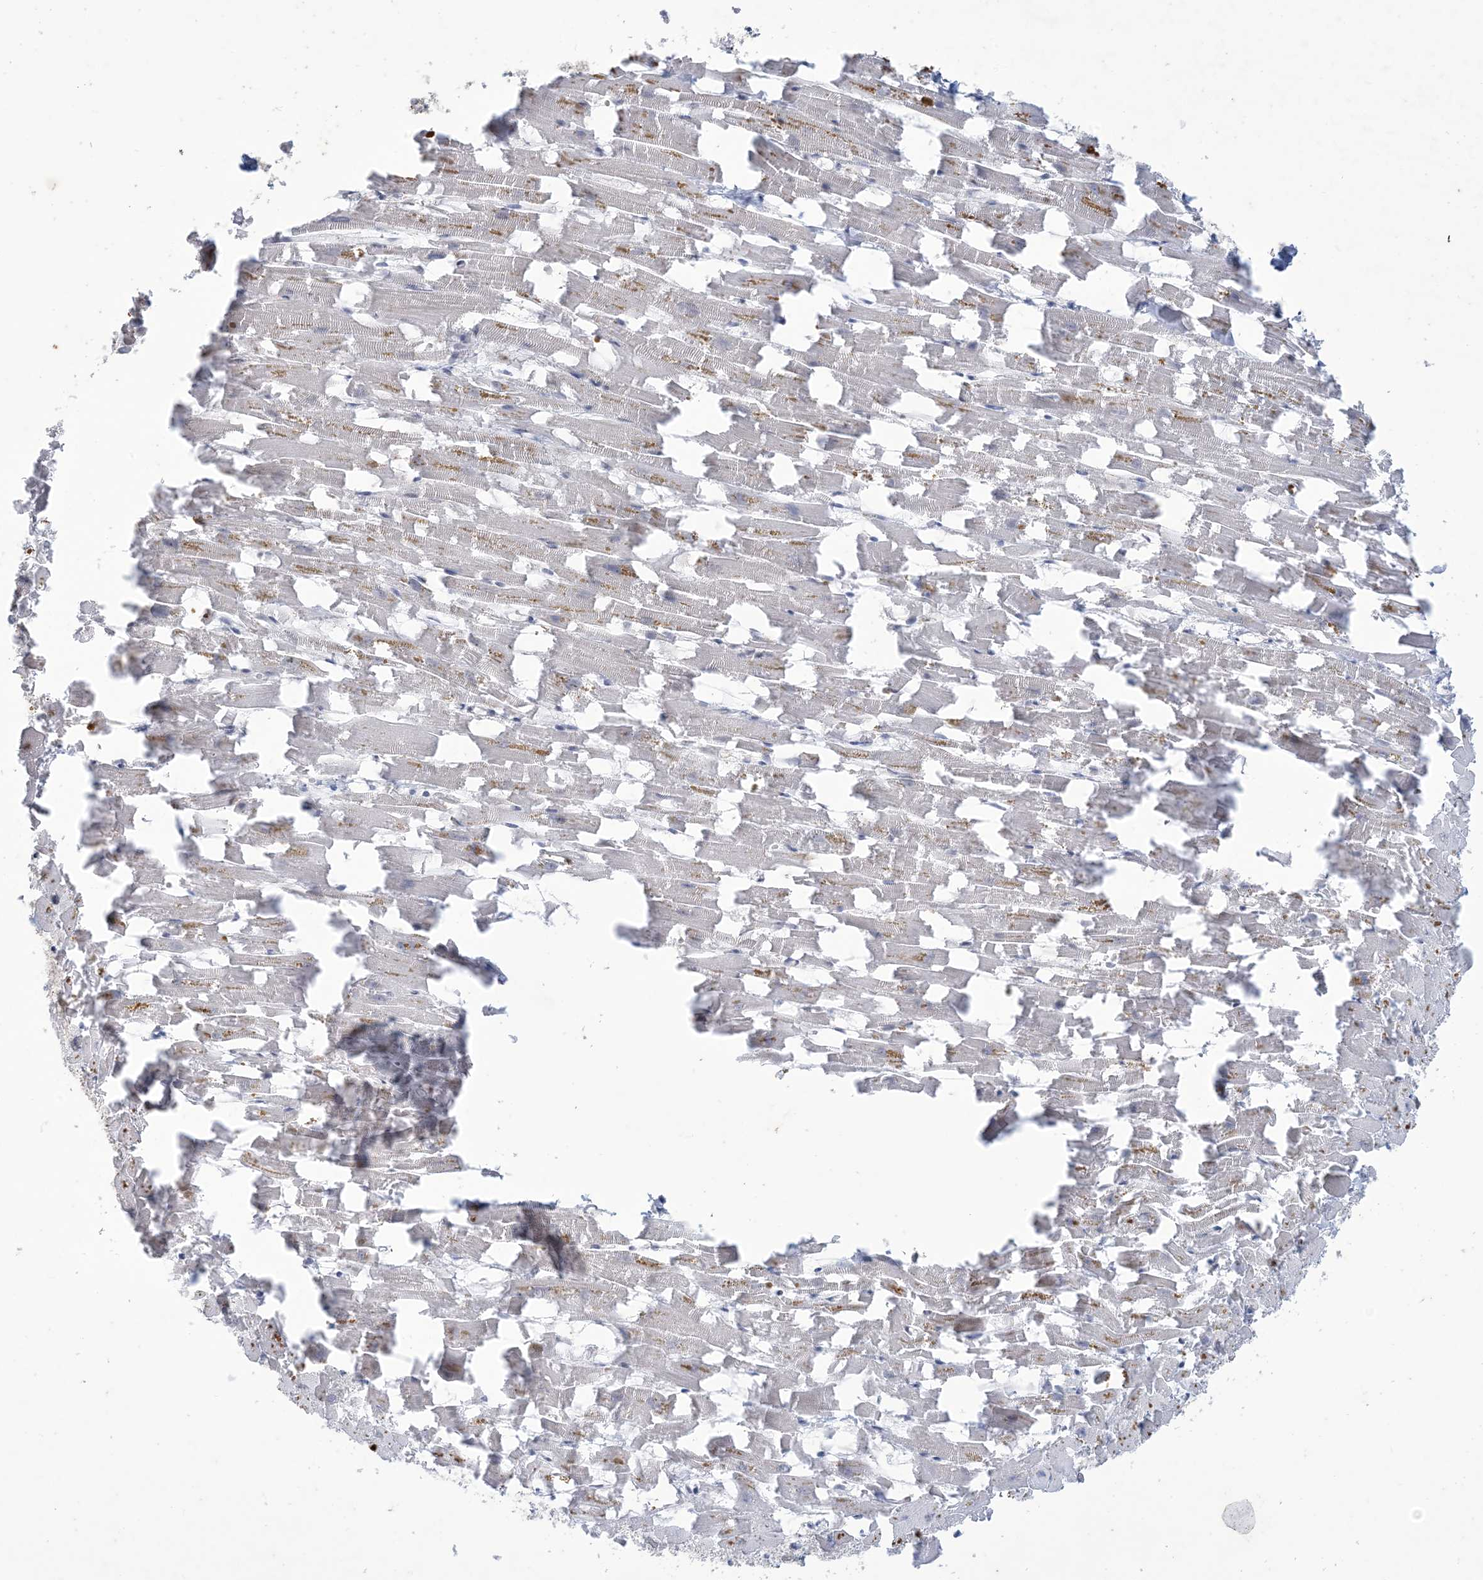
{"staining": {"intensity": "moderate", "quantity": "<25%", "location": "cytoplasmic/membranous"}, "tissue": "heart muscle", "cell_type": "Cardiomyocytes", "image_type": "normal", "snomed": [{"axis": "morphology", "description": "Normal tissue, NOS"}, {"axis": "topography", "description": "Heart"}], "caption": "This photomicrograph exhibits unremarkable heart muscle stained with immunohistochemistry (IHC) to label a protein in brown. The cytoplasmic/membranous of cardiomyocytes show moderate positivity for the protein. Nuclei are counter-stained blue.", "gene": "ZNF674", "patient": {"sex": "female", "age": 64}}